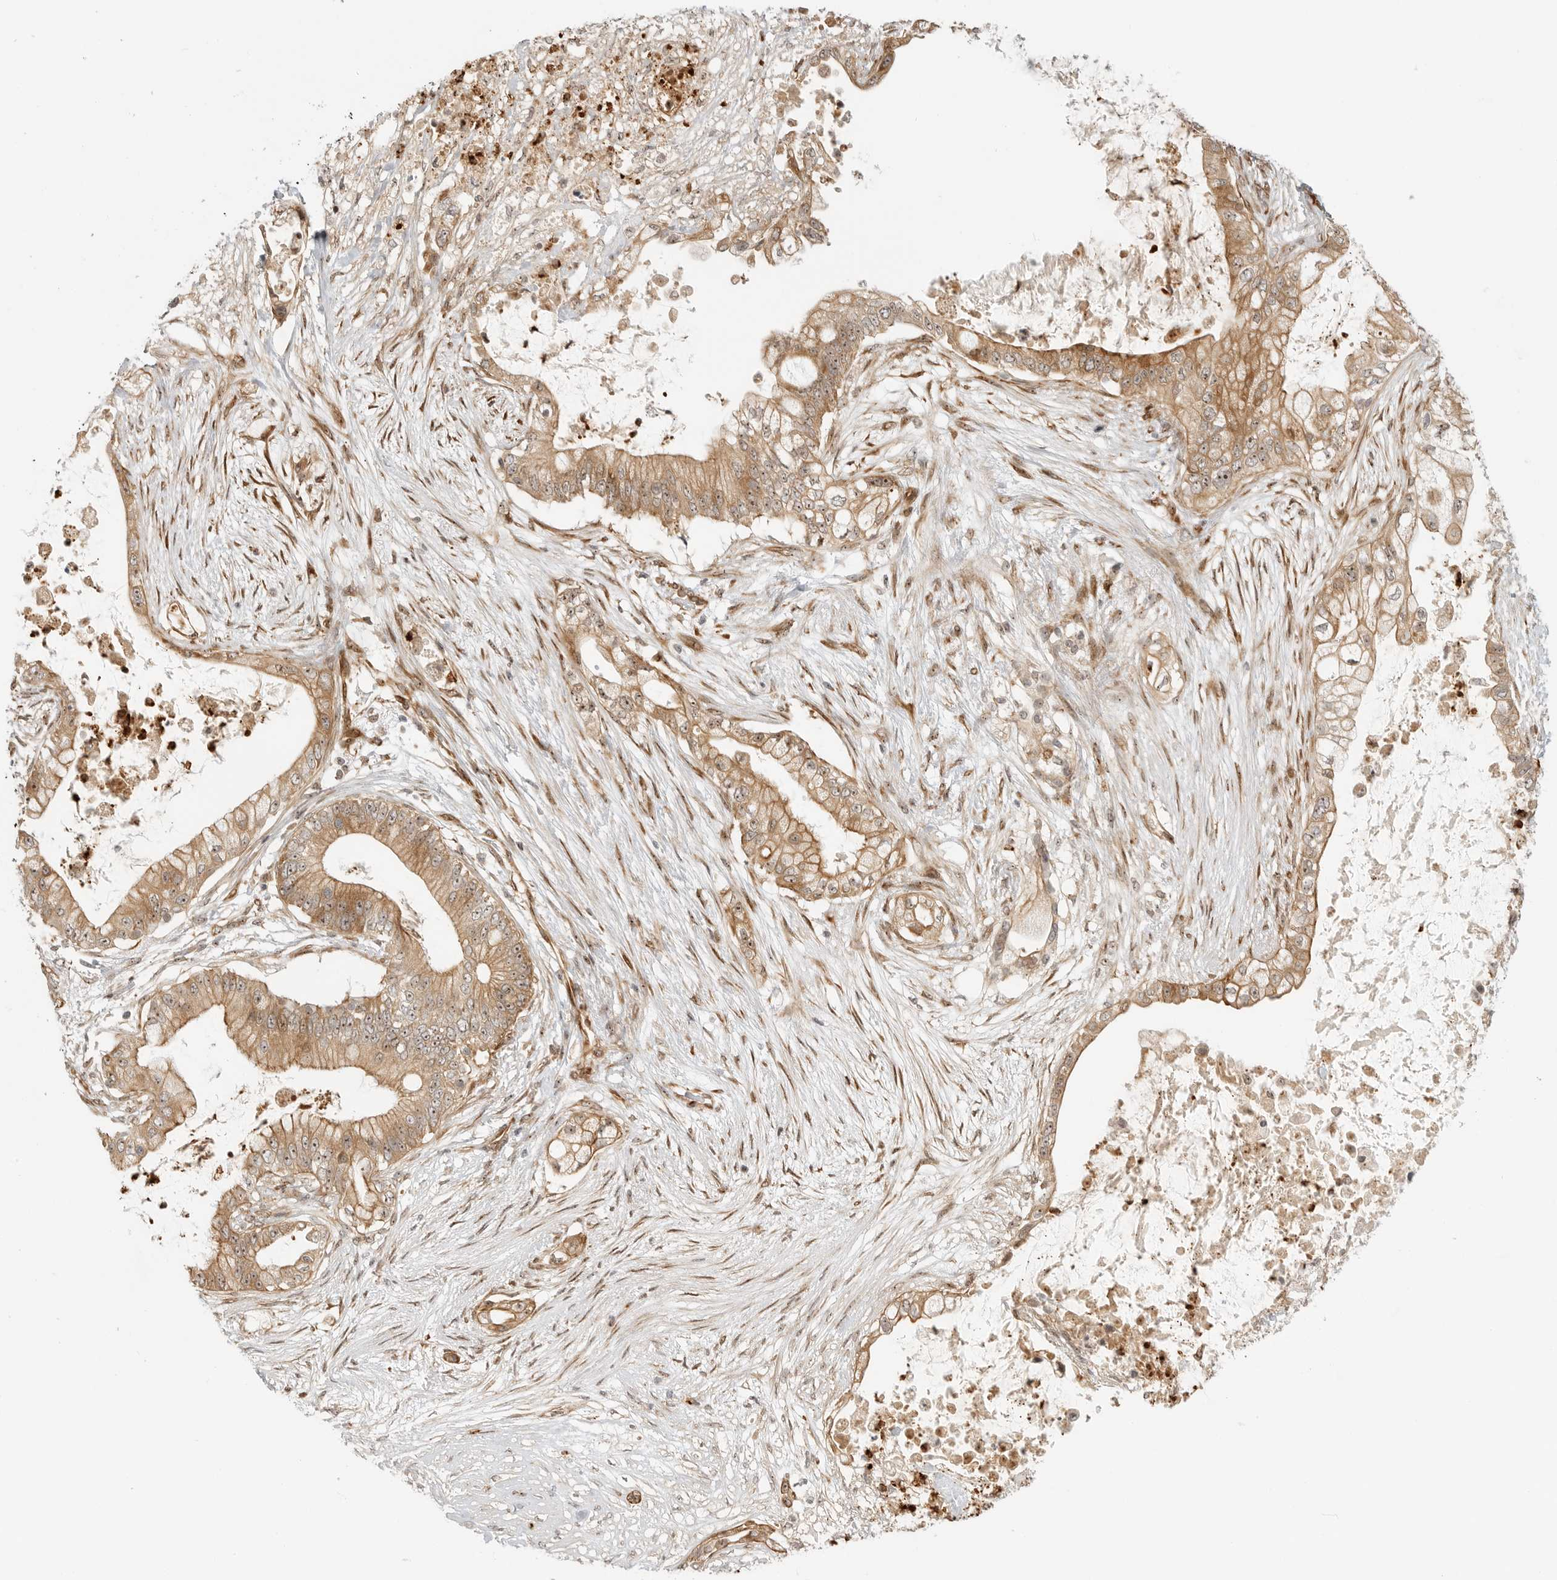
{"staining": {"intensity": "moderate", "quantity": ">75%", "location": "cytoplasmic/membranous,nuclear"}, "tissue": "pancreatic cancer", "cell_type": "Tumor cells", "image_type": "cancer", "snomed": [{"axis": "morphology", "description": "Adenocarcinoma, NOS"}, {"axis": "topography", "description": "Pancreas"}], "caption": "Moderate cytoplasmic/membranous and nuclear protein positivity is appreciated in approximately >75% of tumor cells in adenocarcinoma (pancreatic). (DAB IHC with brightfield microscopy, high magnification).", "gene": "DSCC1", "patient": {"sex": "male", "age": 53}}